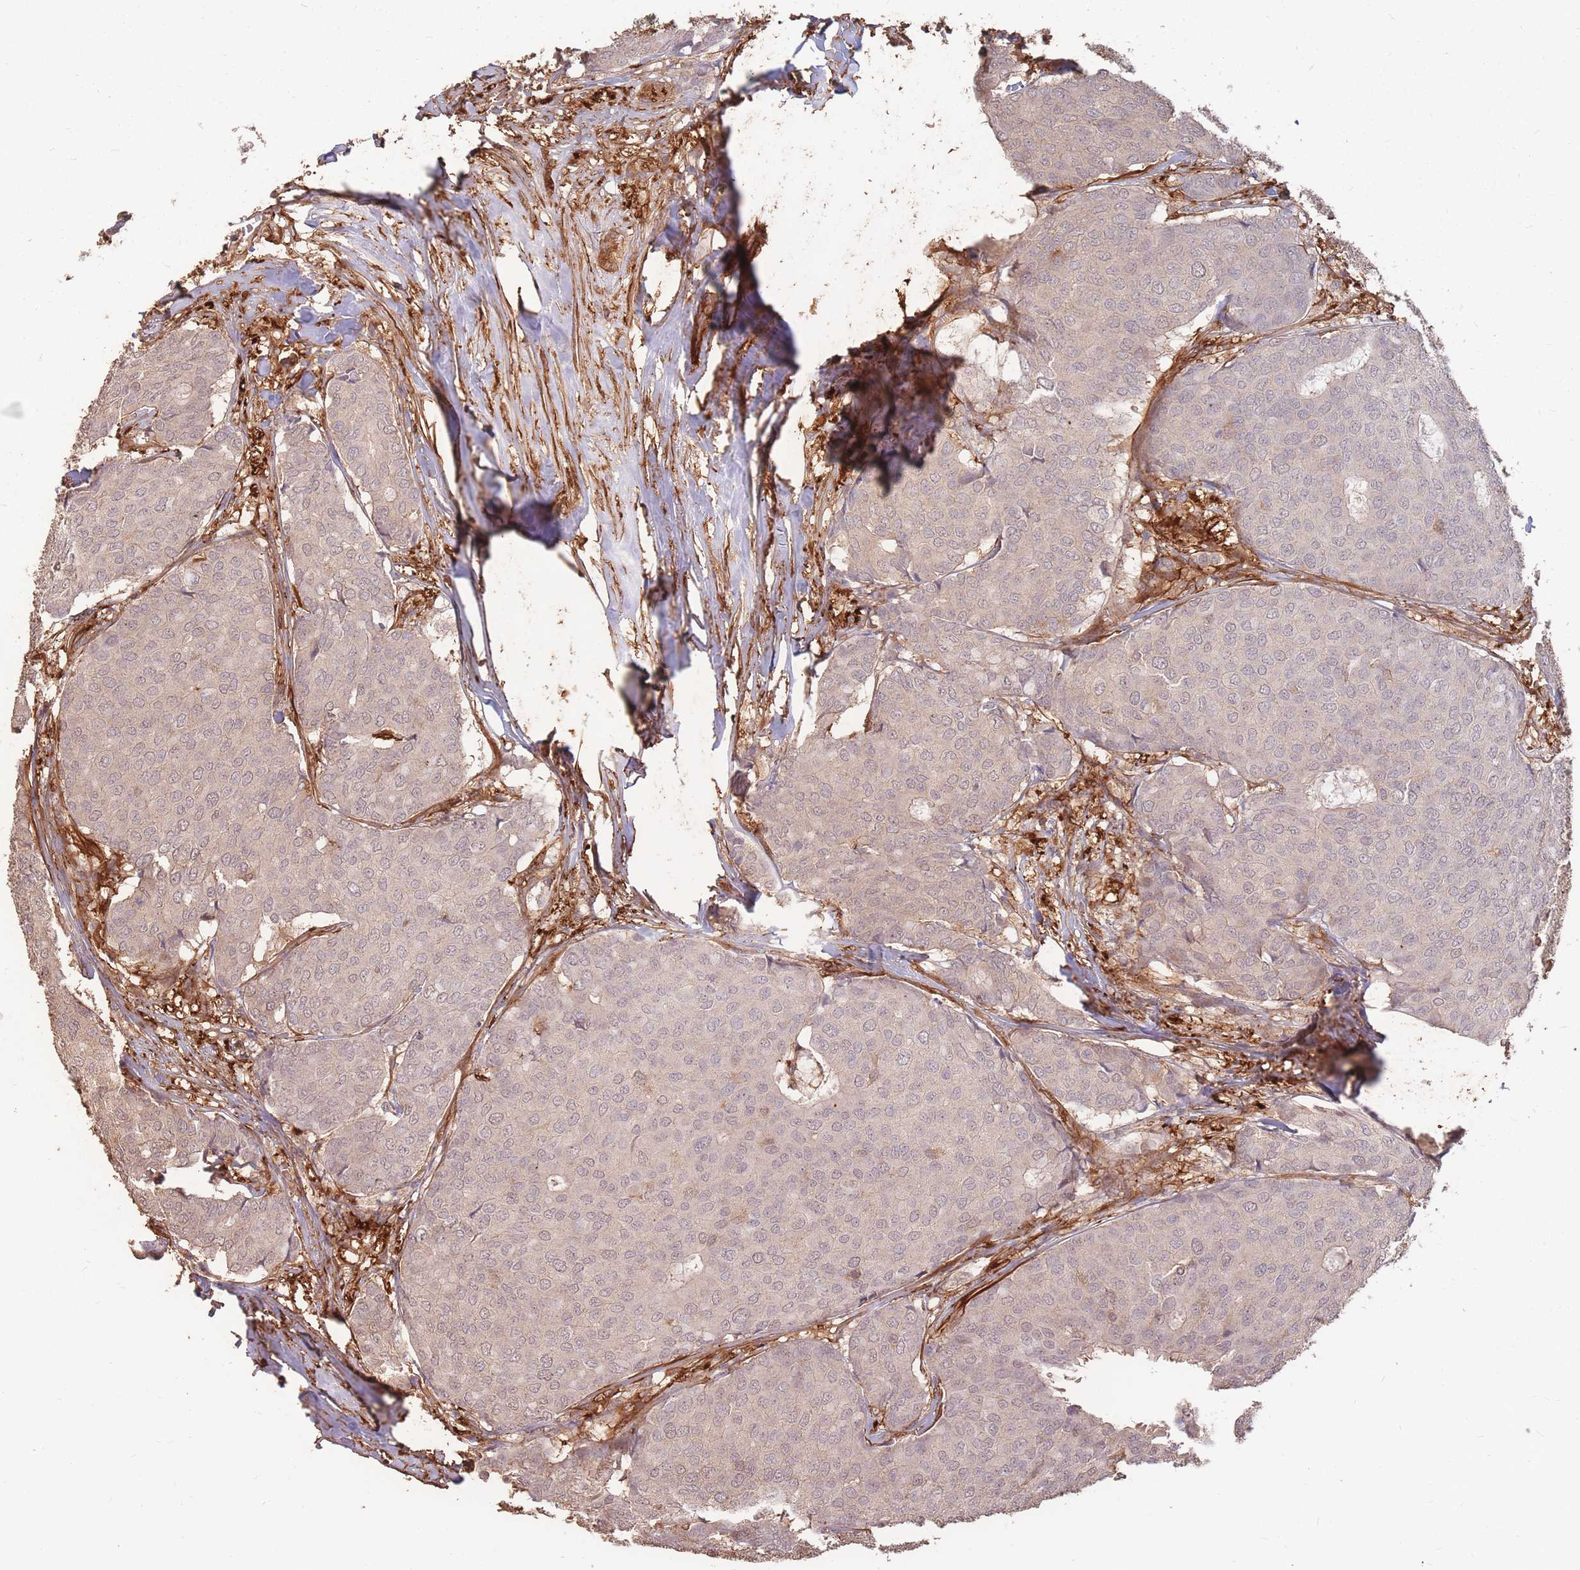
{"staining": {"intensity": "negative", "quantity": "none", "location": "none"}, "tissue": "breast cancer", "cell_type": "Tumor cells", "image_type": "cancer", "snomed": [{"axis": "morphology", "description": "Duct carcinoma"}, {"axis": "topography", "description": "Breast"}], "caption": "Image shows no significant protein positivity in tumor cells of breast cancer (intraductal carcinoma).", "gene": "PLS3", "patient": {"sex": "female", "age": 75}}